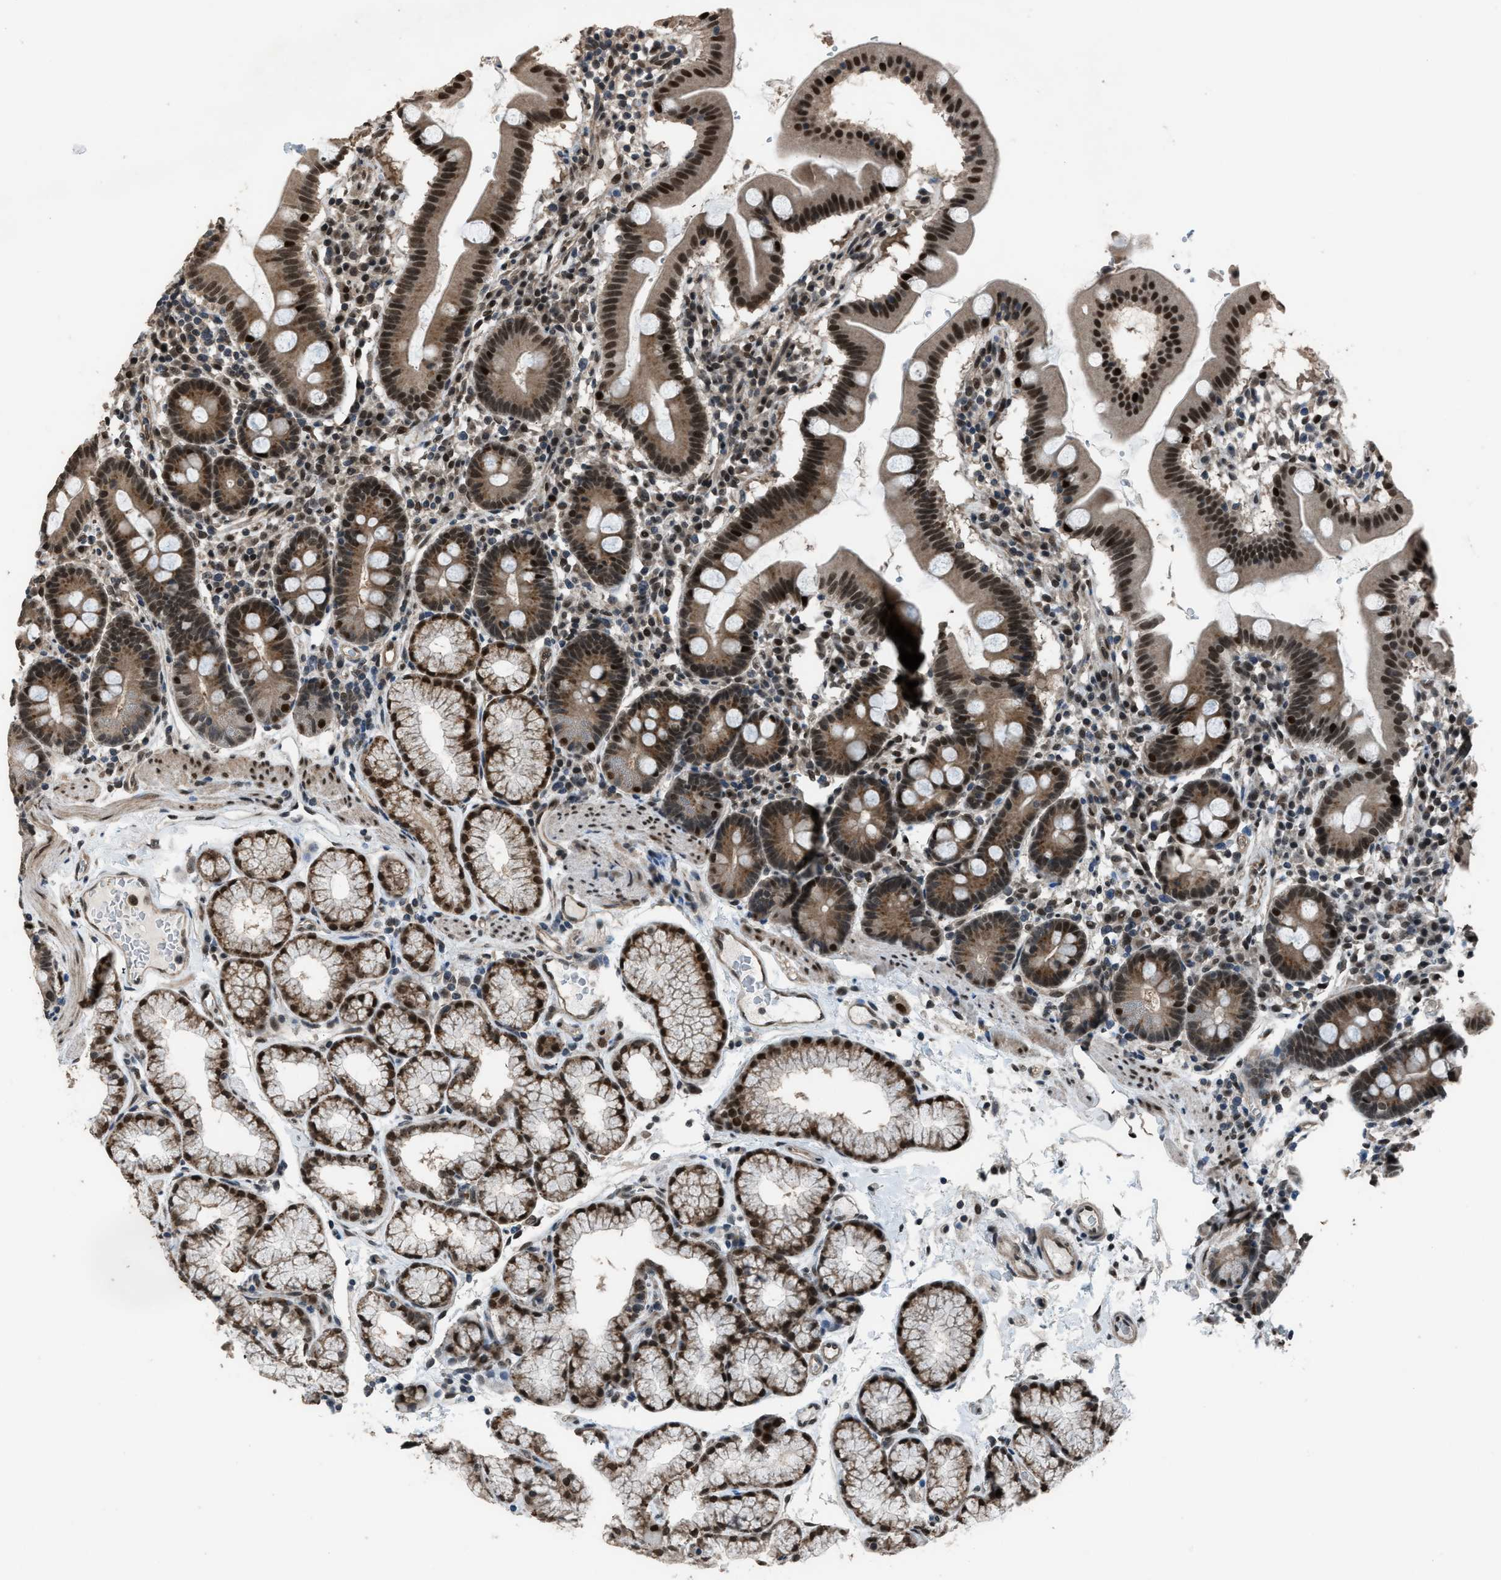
{"staining": {"intensity": "strong", "quantity": "25%-75%", "location": "cytoplasmic/membranous,nuclear"}, "tissue": "duodenum", "cell_type": "Glandular cells", "image_type": "normal", "snomed": [{"axis": "morphology", "description": "Normal tissue, NOS"}, {"axis": "topography", "description": "Duodenum"}], "caption": "Glandular cells demonstrate strong cytoplasmic/membranous,nuclear staining in approximately 25%-75% of cells in normal duodenum.", "gene": "KPNA6", "patient": {"sex": "male", "age": 50}}